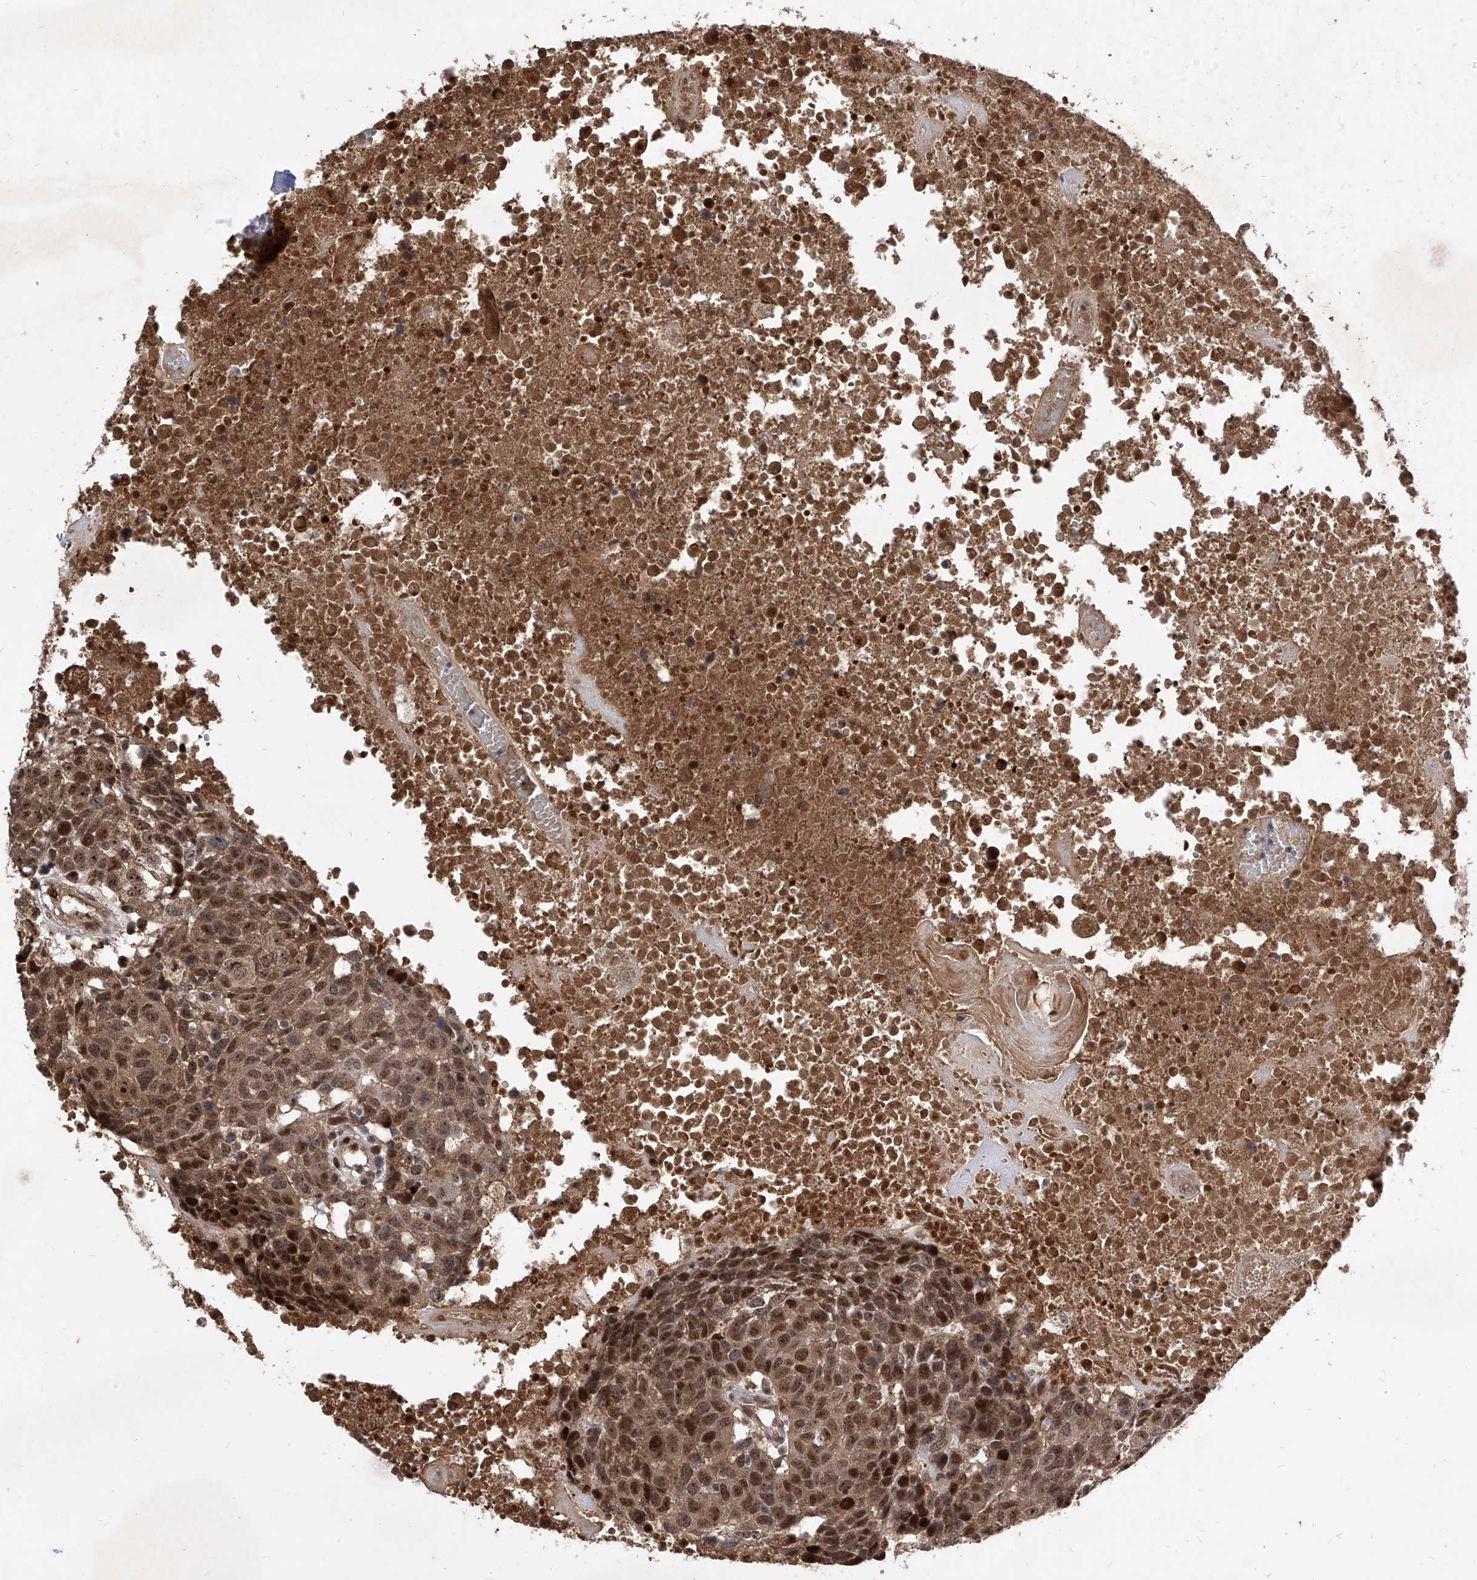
{"staining": {"intensity": "moderate", "quantity": ">75%", "location": "cytoplasmic/membranous,nuclear"}, "tissue": "head and neck cancer", "cell_type": "Tumor cells", "image_type": "cancer", "snomed": [{"axis": "morphology", "description": "Squamous cell carcinoma, NOS"}, {"axis": "topography", "description": "Head-Neck"}], "caption": "Tumor cells exhibit medium levels of moderate cytoplasmic/membranous and nuclear expression in about >75% of cells in squamous cell carcinoma (head and neck). The protein is stained brown, and the nuclei are stained in blue (DAB IHC with brightfield microscopy, high magnification).", "gene": "LGR4", "patient": {"sex": "male", "age": 66}}